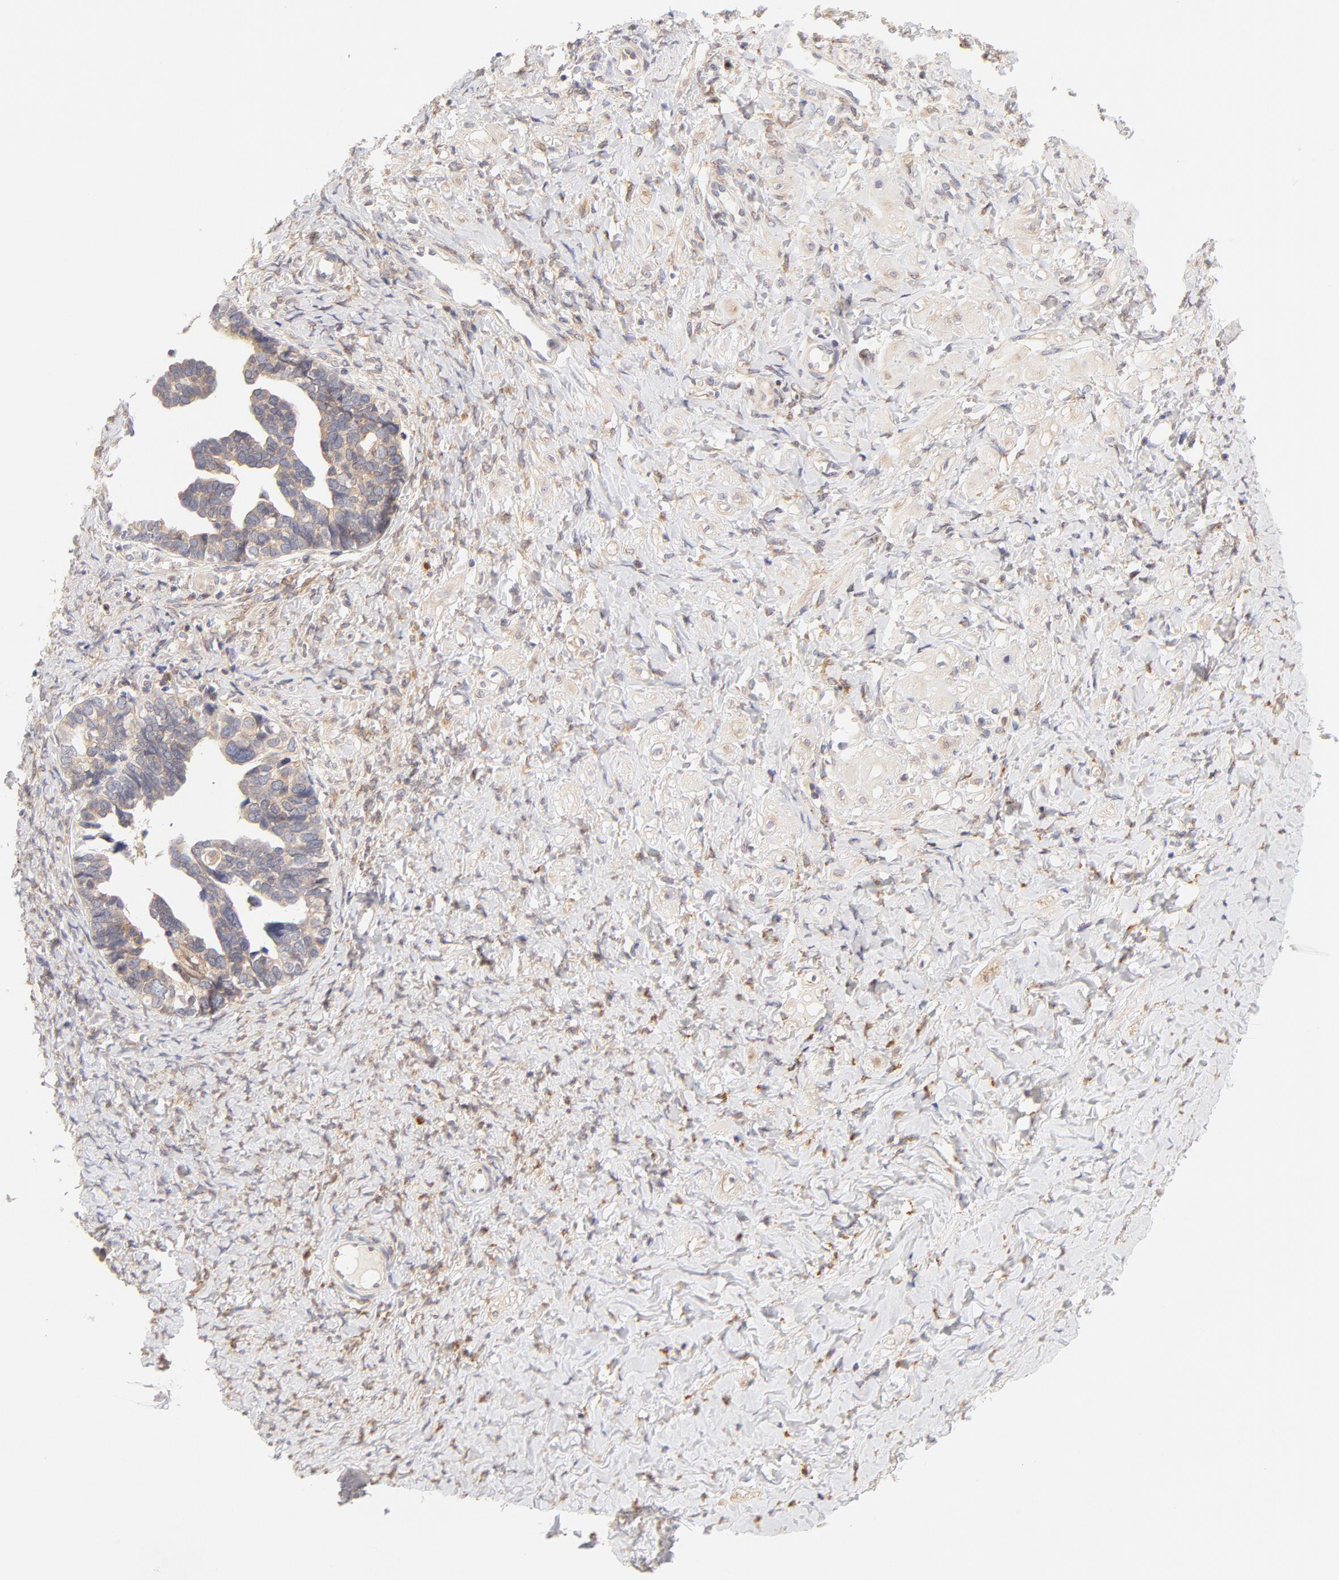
{"staining": {"intensity": "weak", "quantity": ">75%", "location": "cytoplasmic/membranous"}, "tissue": "ovarian cancer", "cell_type": "Tumor cells", "image_type": "cancer", "snomed": [{"axis": "morphology", "description": "Cystadenocarcinoma, serous, NOS"}, {"axis": "topography", "description": "Ovary"}], "caption": "Ovarian cancer tissue shows weak cytoplasmic/membranous positivity in approximately >75% of tumor cells The staining was performed using DAB (3,3'-diaminobenzidine), with brown indicating positive protein expression. Nuclei are stained blue with hematoxylin.", "gene": "RPS6KA1", "patient": {"sex": "female", "age": 77}}